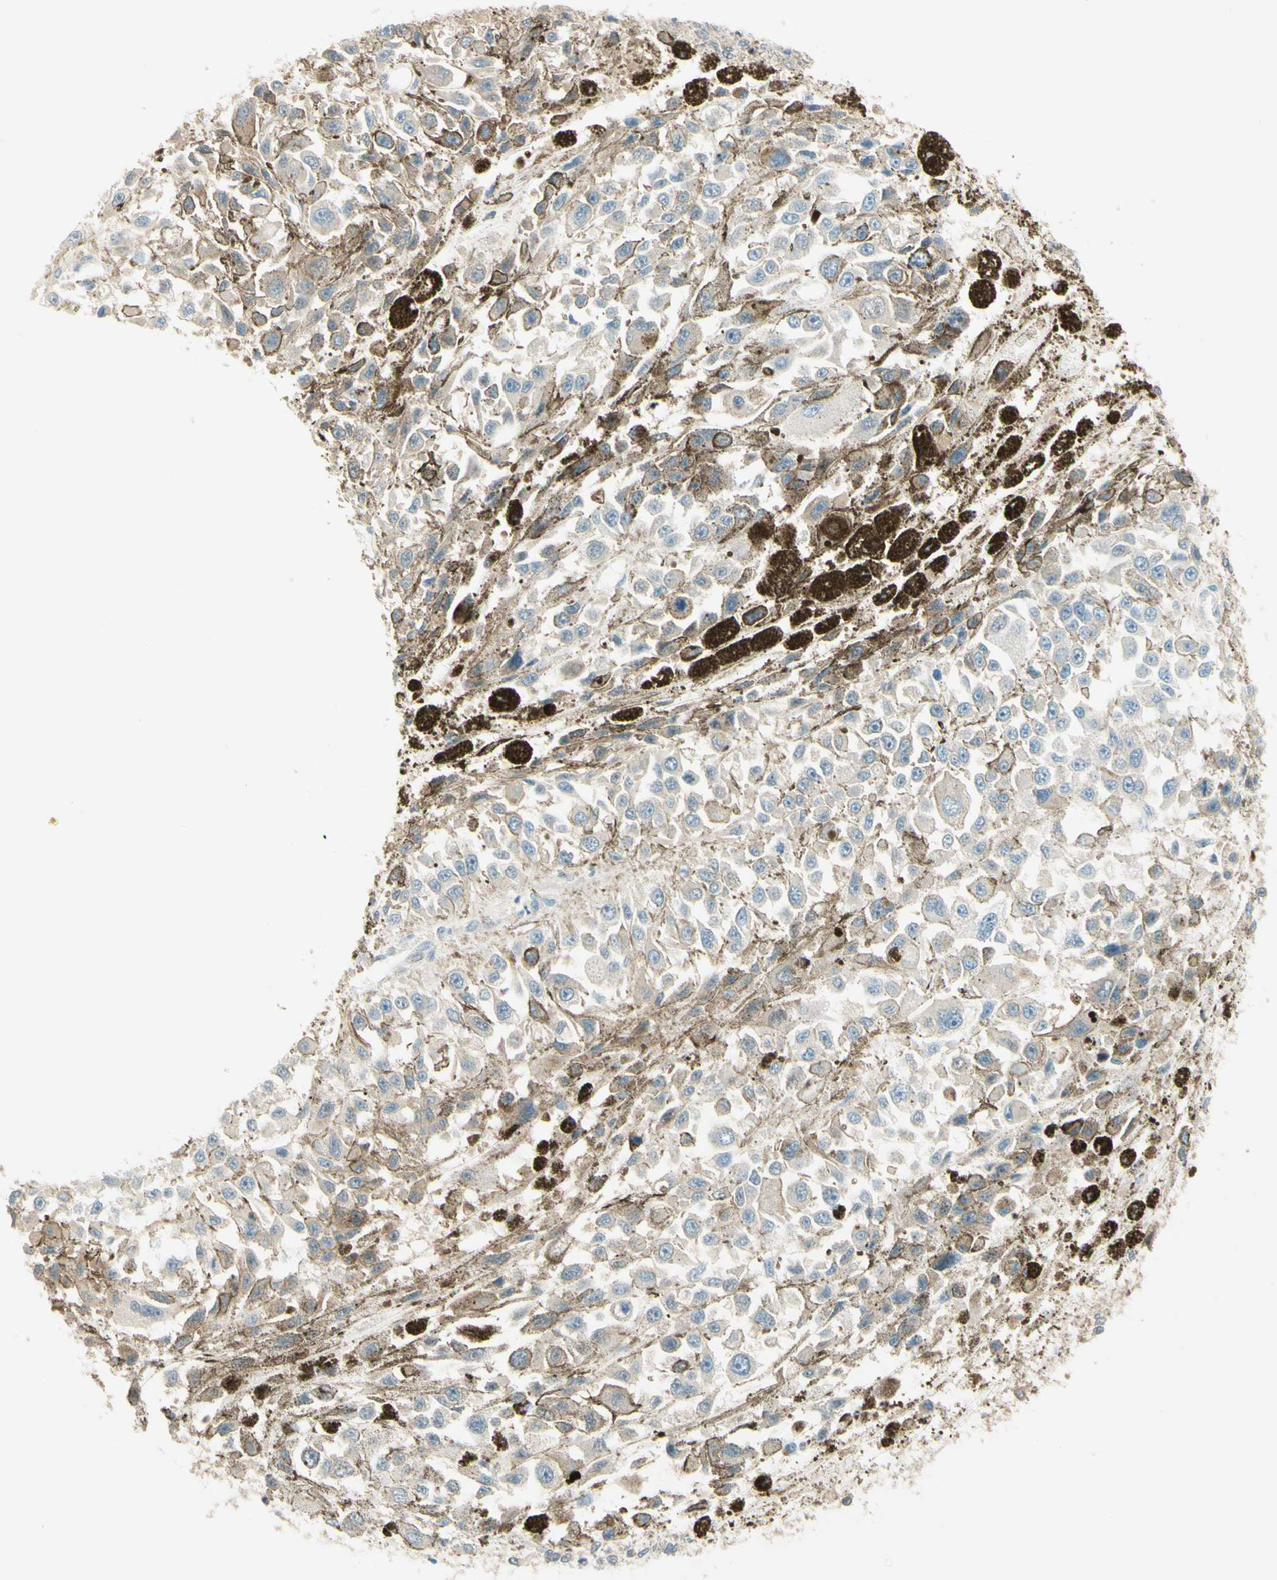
{"staining": {"intensity": "weak", "quantity": "25%-75%", "location": "cytoplasmic/membranous"}, "tissue": "melanoma", "cell_type": "Tumor cells", "image_type": "cancer", "snomed": [{"axis": "morphology", "description": "Malignant melanoma, Metastatic site"}, {"axis": "topography", "description": "Lymph node"}], "caption": "A photomicrograph of melanoma stained for a protein reveals weak cytoplasmic/membranous brown staining in tumor cells.", "gene": "PROM1", "patient": {"sex": "male", "age": 59}}